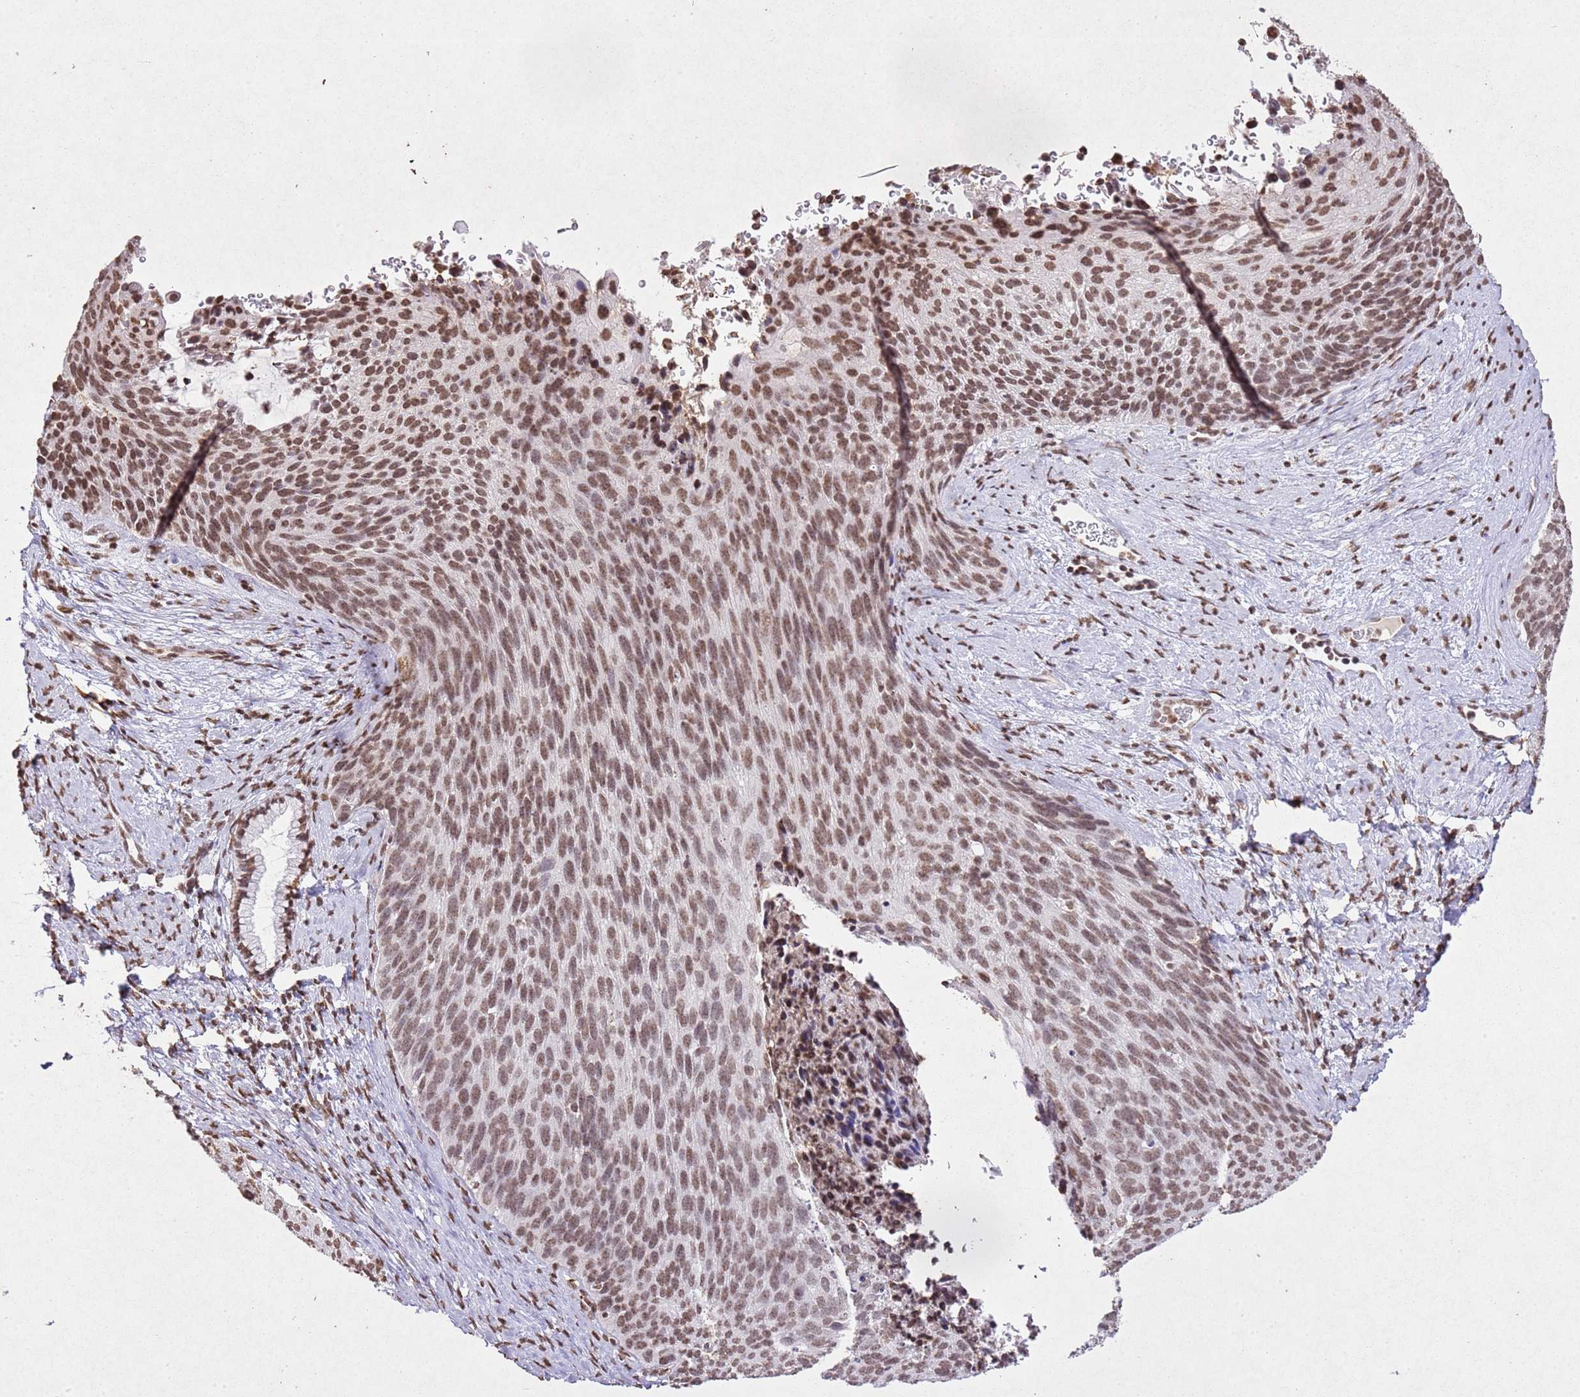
{"staining": {"intensity": "moderate", "quantity": ">75%", "location": "nuclear"}, "tissue": "cervical cancer", "cell_type": "Tumor cells", "image_type": "cancer", "snomed": [{"axis": "morphology", "description": "Squamous cell carcinoma, NOS"}, {"axis": "topography", "description": "Cervix"}], "caption": "There is medium levels of moderate nuclear staining in tumor cells of squamous cell carcinoma (cervical), as demonstrated by immunohistochemical staining (brown color).", "gene": "BMAL1", "patient": {"sex": "female", "age": 80}}